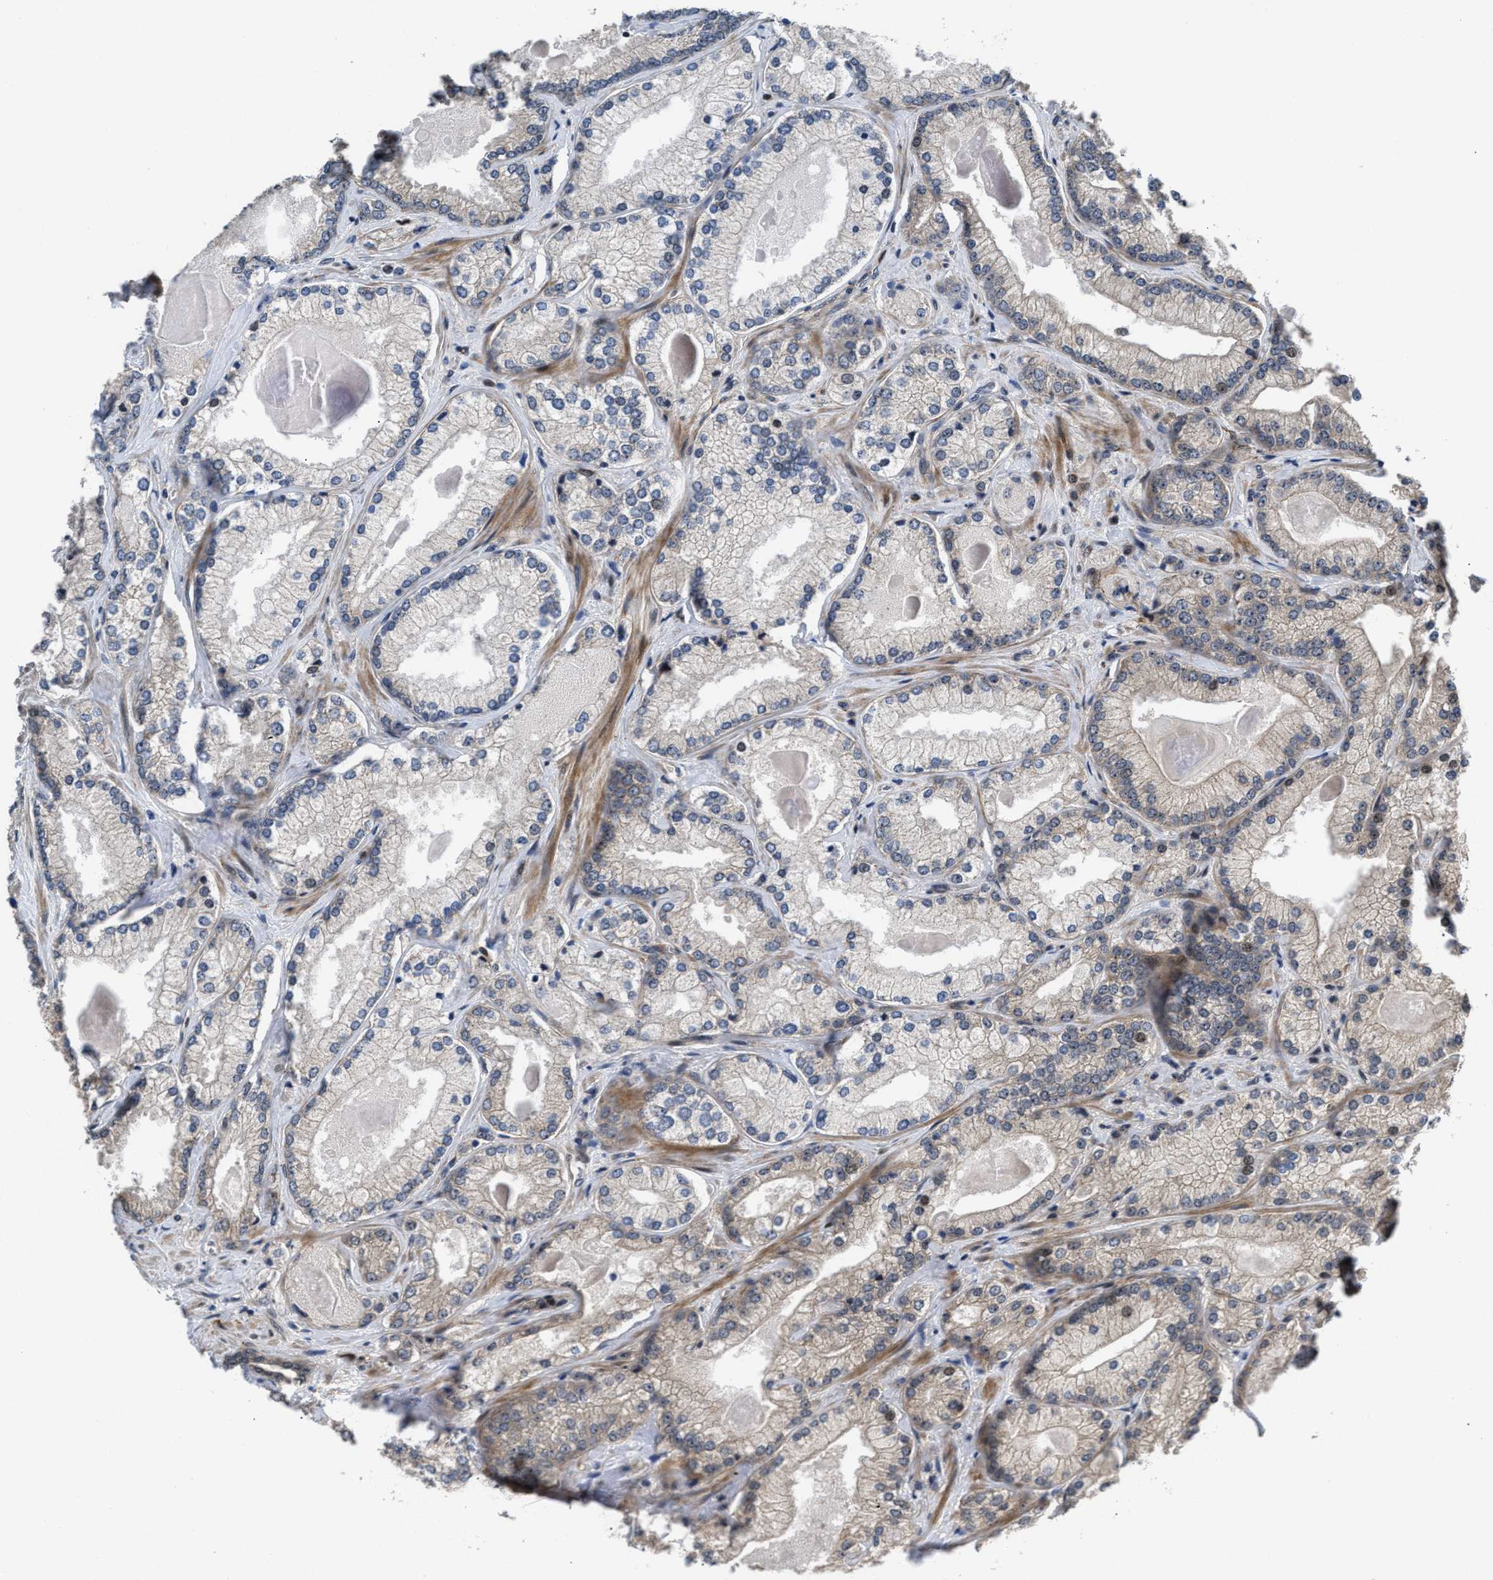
{"staining": {"intensity": "weak", "quantity": "25%-75%", "location": "cytoplasmic/membranous,nuclear"}, "tissue": "prostate cancer", "cell_type": "Tumor cells", "image_type": "cancer", "snomed": [{"axis": "morphology", "description": "Adenocarcinoma, Low grade"}, {"axis": "topography", "description": "Prostate"}], "caption": "Brown immunohistochemical staining in human prostate cancer (adenocarcinoma (low-grade)) displays weak cytoplasmic/membranous and nuclear positivity in approximately 25%-75% of tumor cells. (Stains: DAB (3,3'-diaminobenzidine) in brown, nuclei in blue, Microscopy: brightfield microscopy at high magnification).", "gene": "ALDH3A2", "patient": {"sex": "male", "age": 65}}